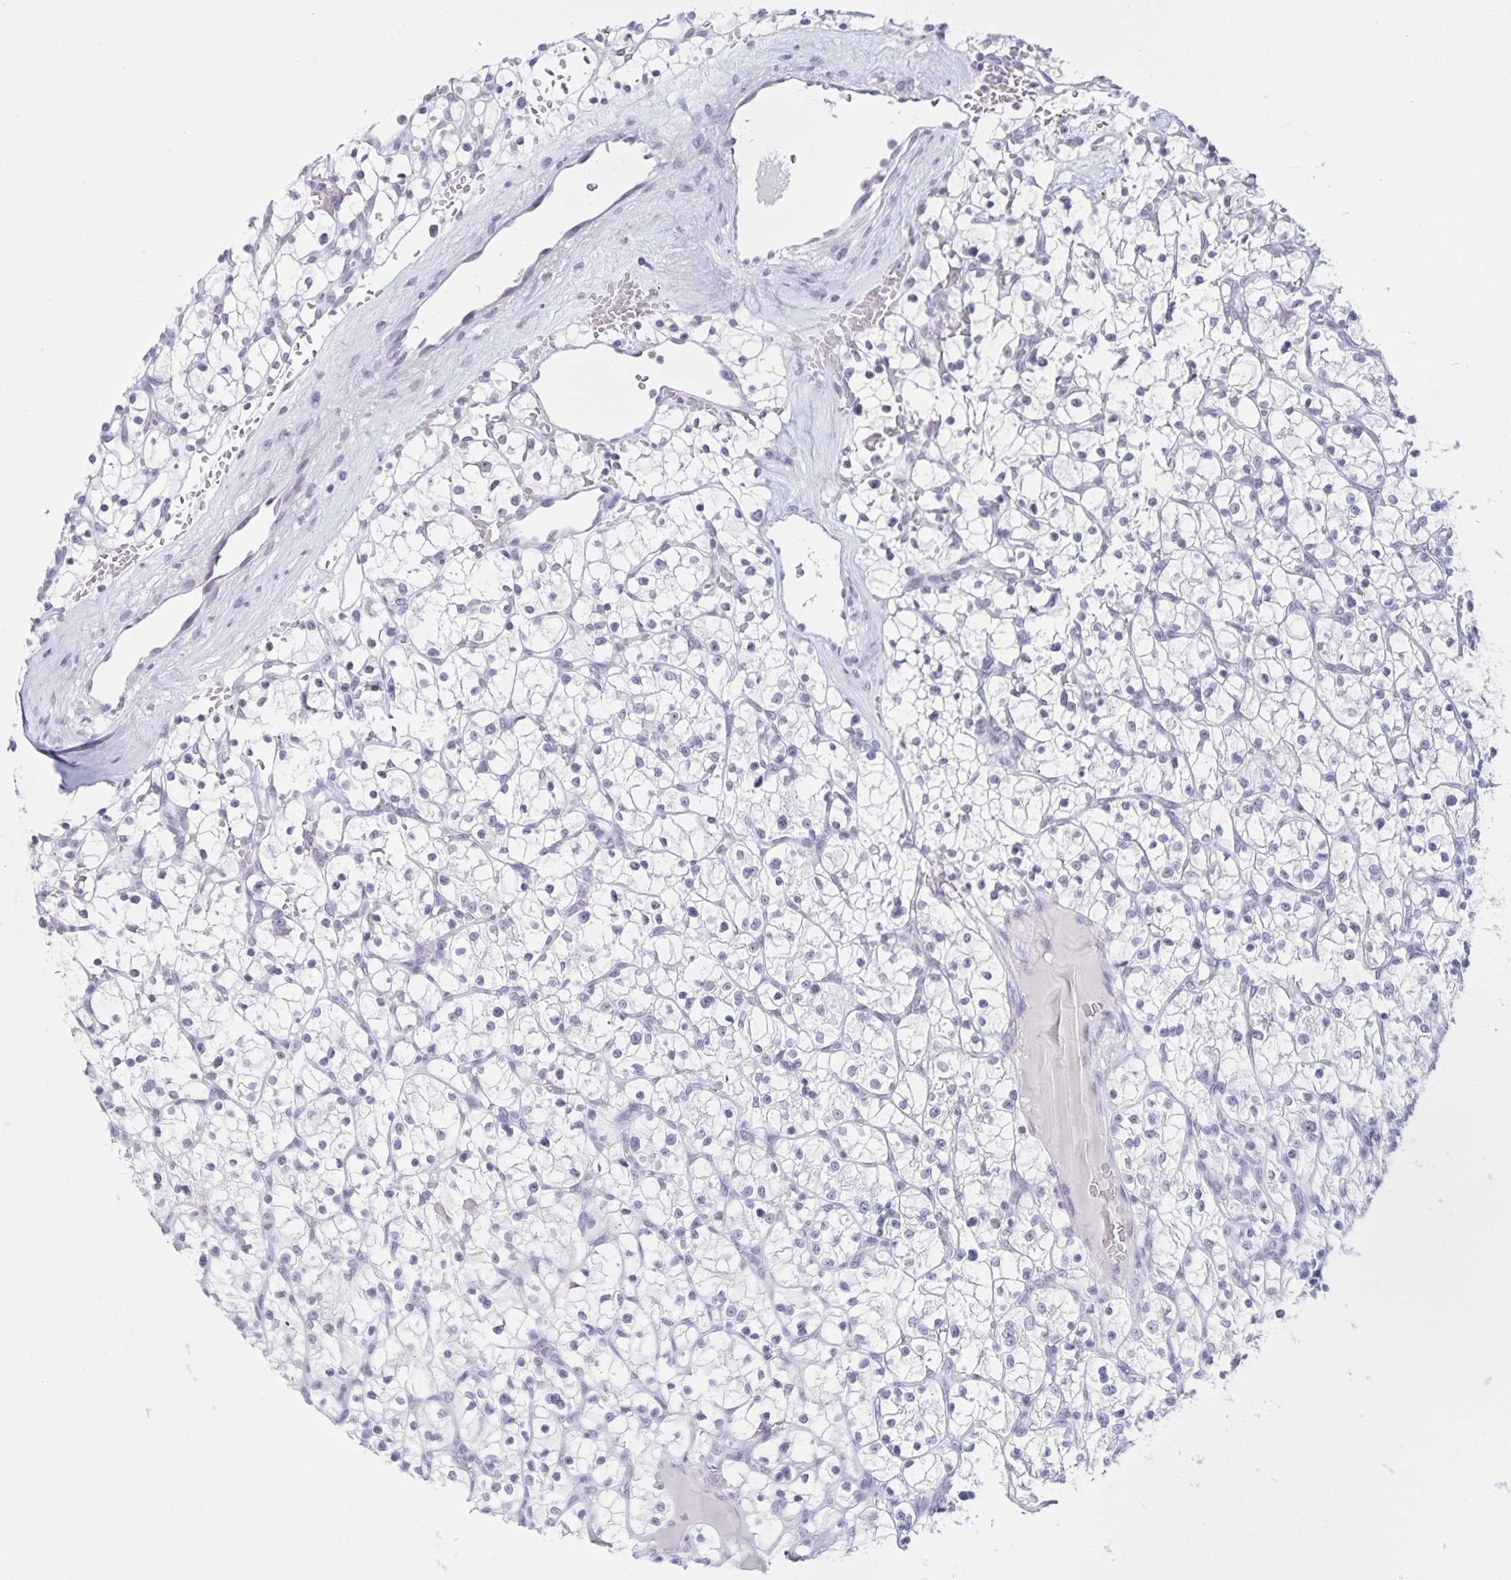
{"staining": {"intensity": "negative", "quantity": "none", "location": "none"}, "tissue": "renal cancer", "cell_type": "Tumor cells", "image_type": "cancer", "snomed": [{"axis": "morphology", "description": "Adenocarcinoma, NOS"}, {"axis": "topography", "description": "Kidney"}], "caption": "High power microscopy image of an IHC image of renal cancer, revealing no significant expression in tumor cells.", "gene": "LCE6A", "patient": {"sex": "female", "age": 64}}